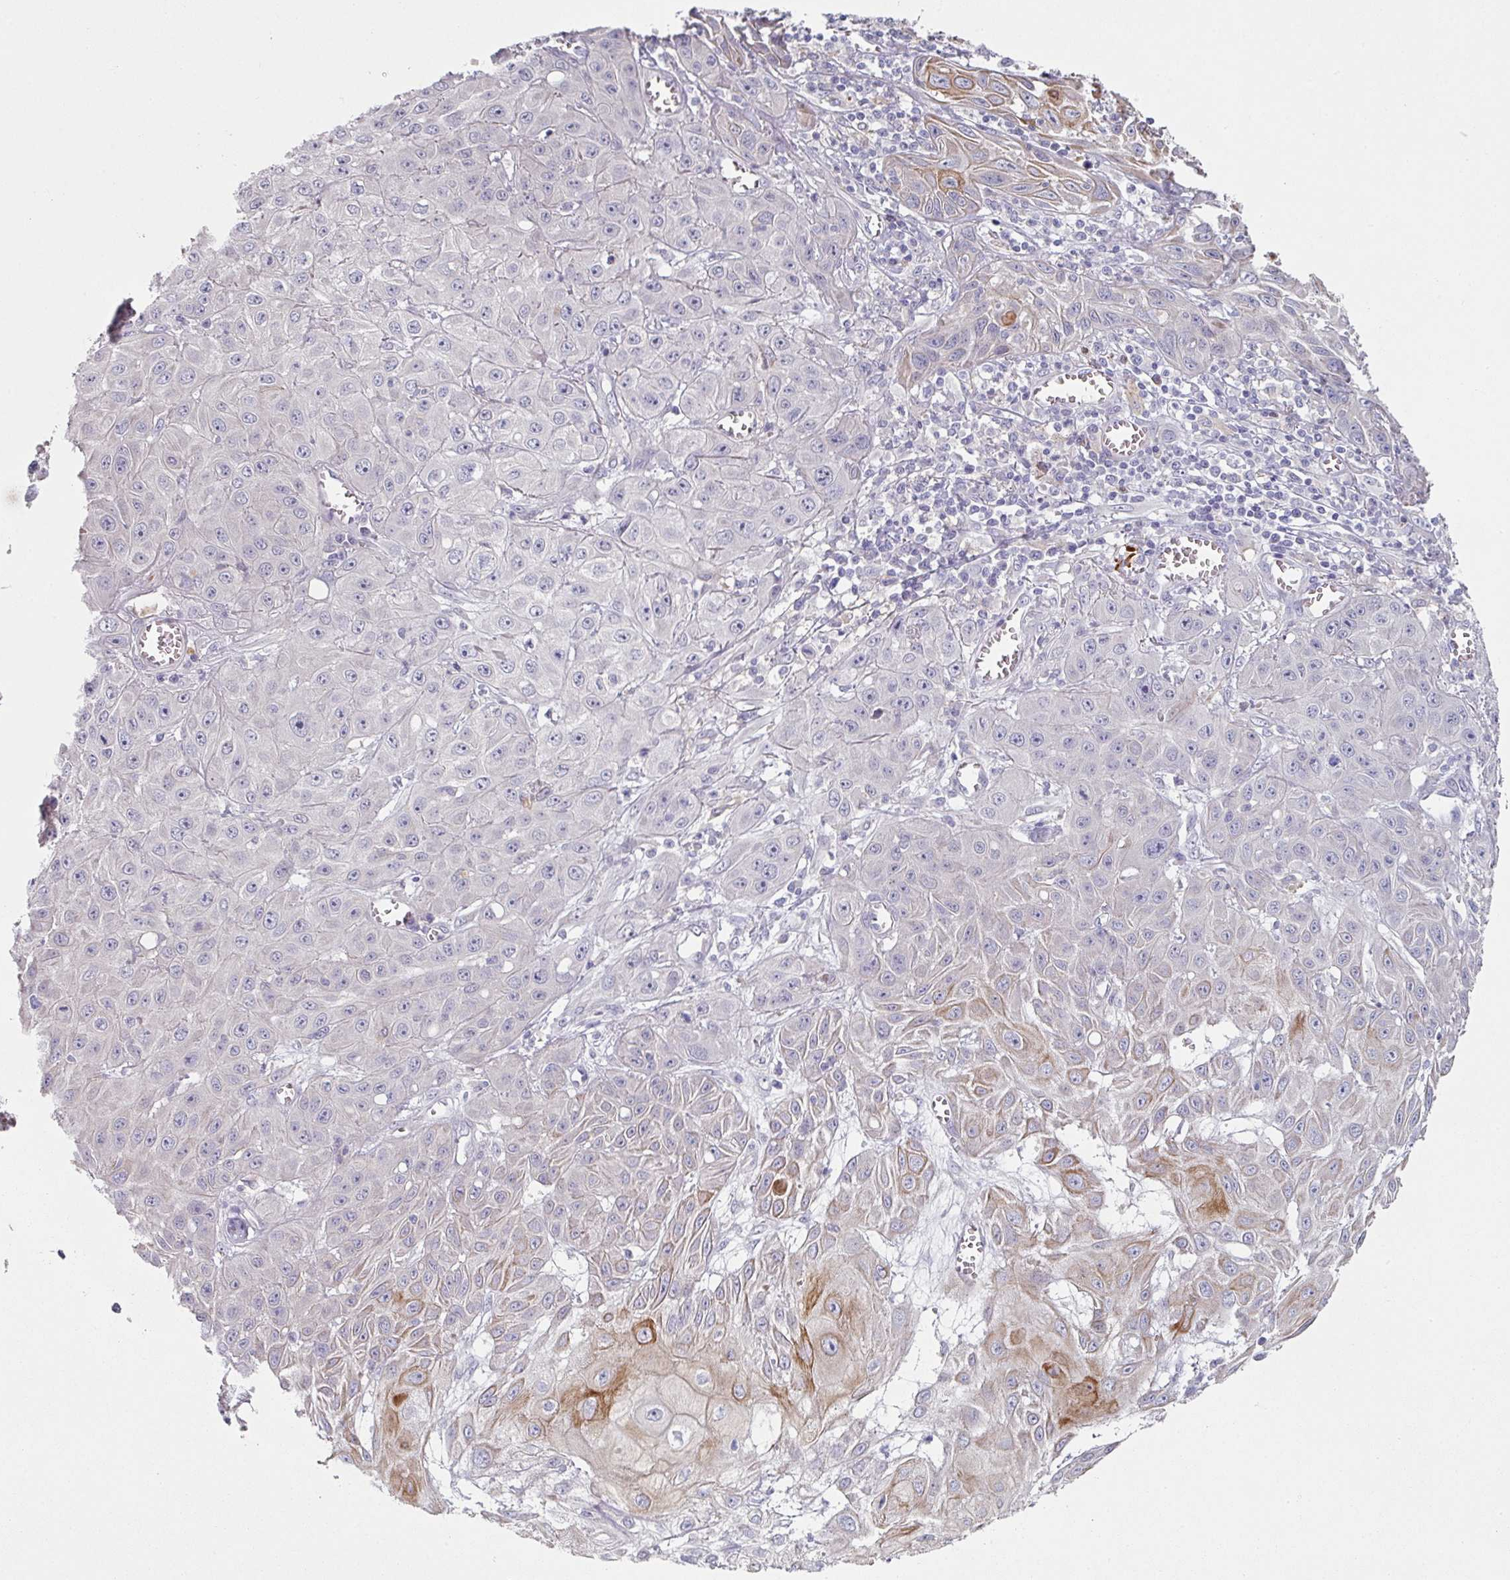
{"staining": {"intensity": "moderate", "quantity": "<25%", "location": "cytoplasmic/membranous"}, "tissue": "skin cancer", "cell_type": "Tumor cells", "image_type": "cancer", "snomed": [{"axis": "morphology", "description": "Squamous cell carcinoma, NOS"}, {"axis": "topography", "description": "Skin"}, {"axis": "topography", "description": "Vulva"}], "caption": "Brown immunohistochemical staining in human skin squamous cell carcinoma displays moderate cytoplasmic/membranous positivity in about <25% of tumor cells.", "gene": "WSB2", "patient": {"sex": "female", "age": 71}}